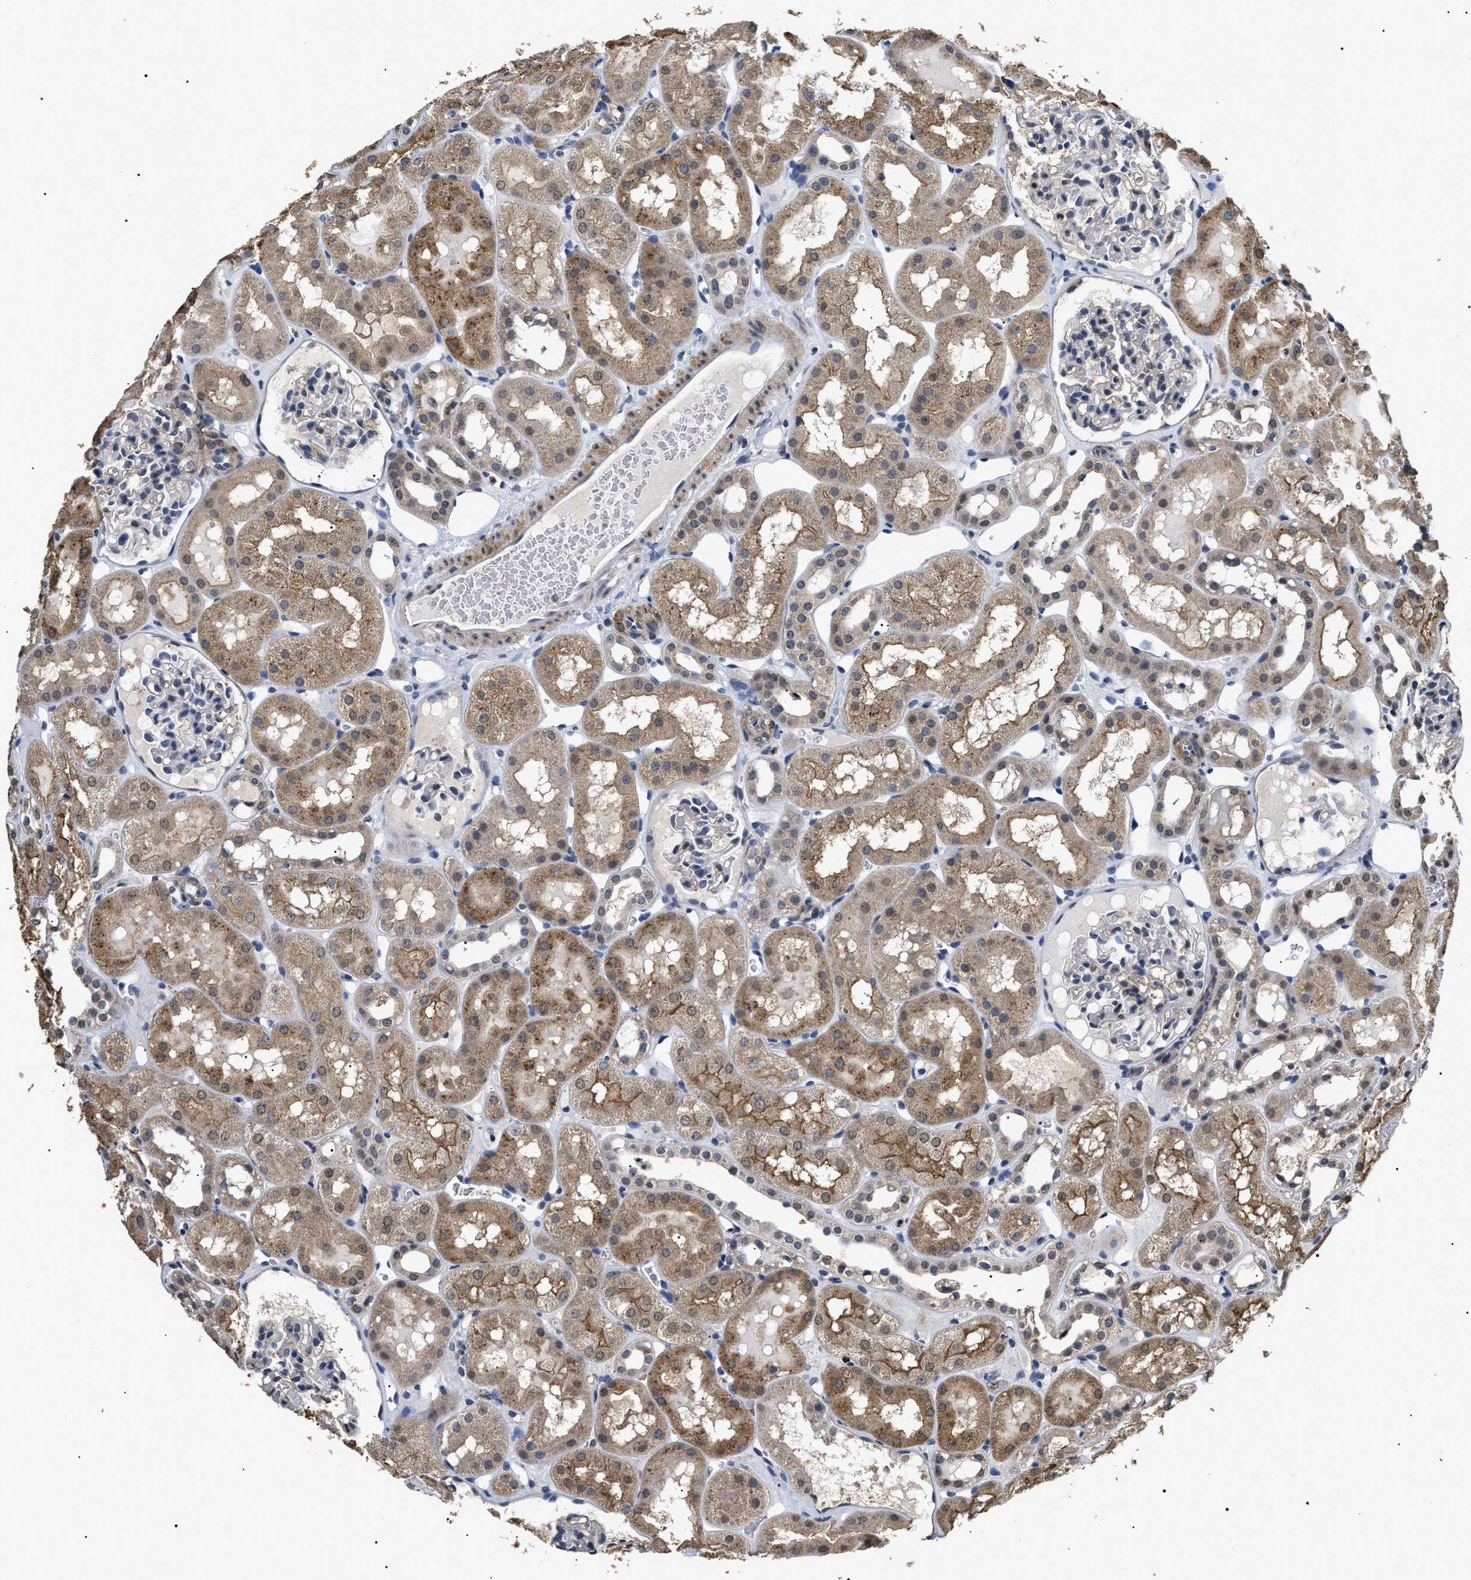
{"staining": {"intensity": "weak", "quantity": "<25%", "location": "nuclear"}, "tissue": "kidney", "cell_type": "Cells in glomeruli", "image_type": "normal", "snomed": [{"axis": "morphology", "description": "Normal tissue, NOS"}, {"axis": "topography", "description": "Kidney"}, {"axis": "topography", "description": "Urinary bladder"}], "caption": "An IHC image of benign kidney is shown. There is no staining in cells in glomeruli of kidney. (DAB (3,3'-diaminobenzidine) immunohistochemistry (IHC), high magnification).", "gene": "ANP32E", "patient": {"sex": "male", "age": 16}}